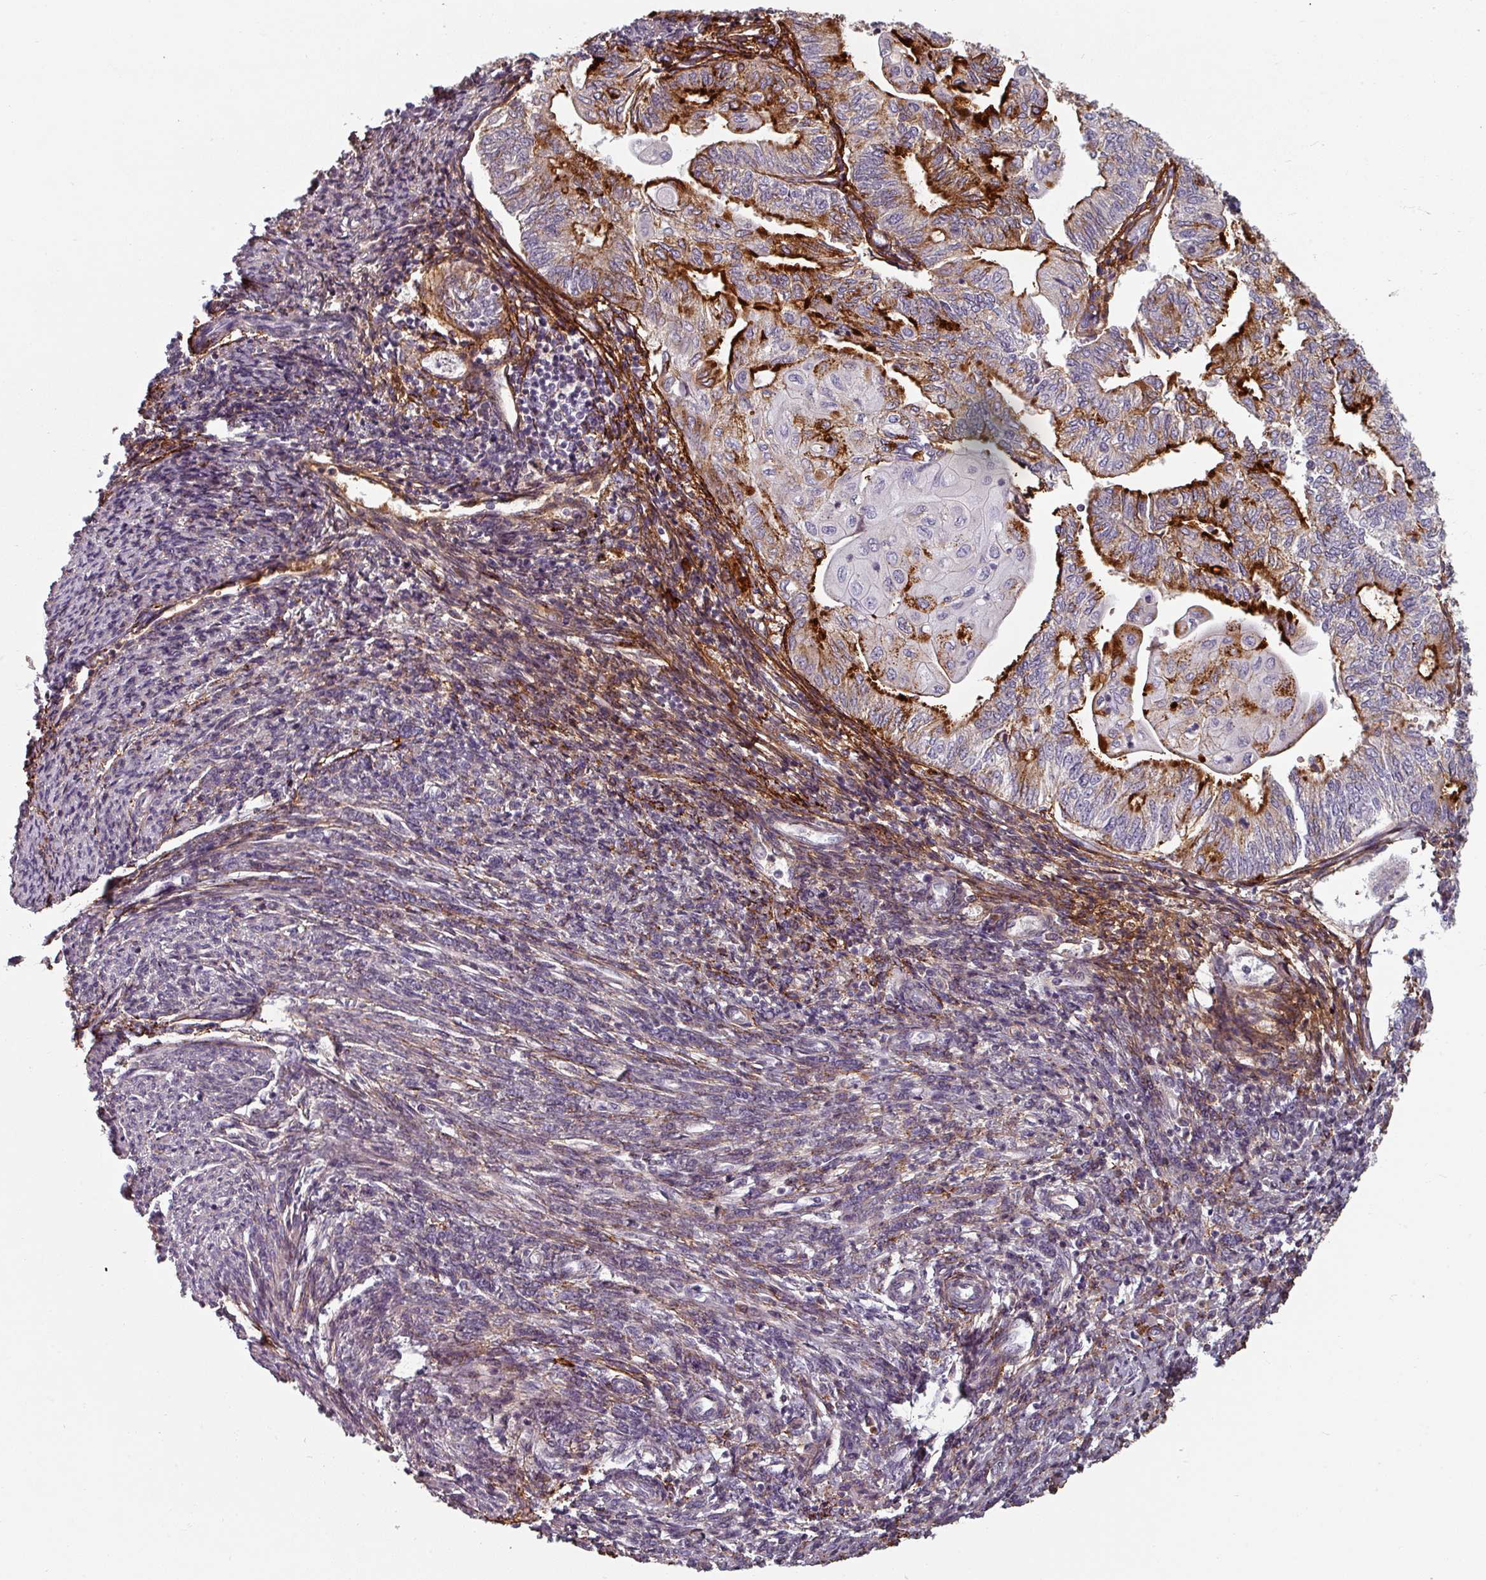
{"staining": {"intensity": "moderate", "quantity": "25%-75%", "location": "cytoplasmic/membranous"}, "tissue": "smooth muscle", "cell_type": "Smooth muscle cells", "image_type": "normal", "snomed": [{"axis": "morphology", "description": "Normal tissue, NOS"}, {"axis": "topography", "description": "Smooth muscle"}, {"axis": "topography", "description": "Uterus"}], "caption": "Brown immunohistochemical staining in normal smooth muscle shows moderate cytoplasmic/membranous positivity in approximately 25%-75% of smooth muscle cells.", "gene": "CYB5RL", "patient": {"sex": "female", "age": 59}}